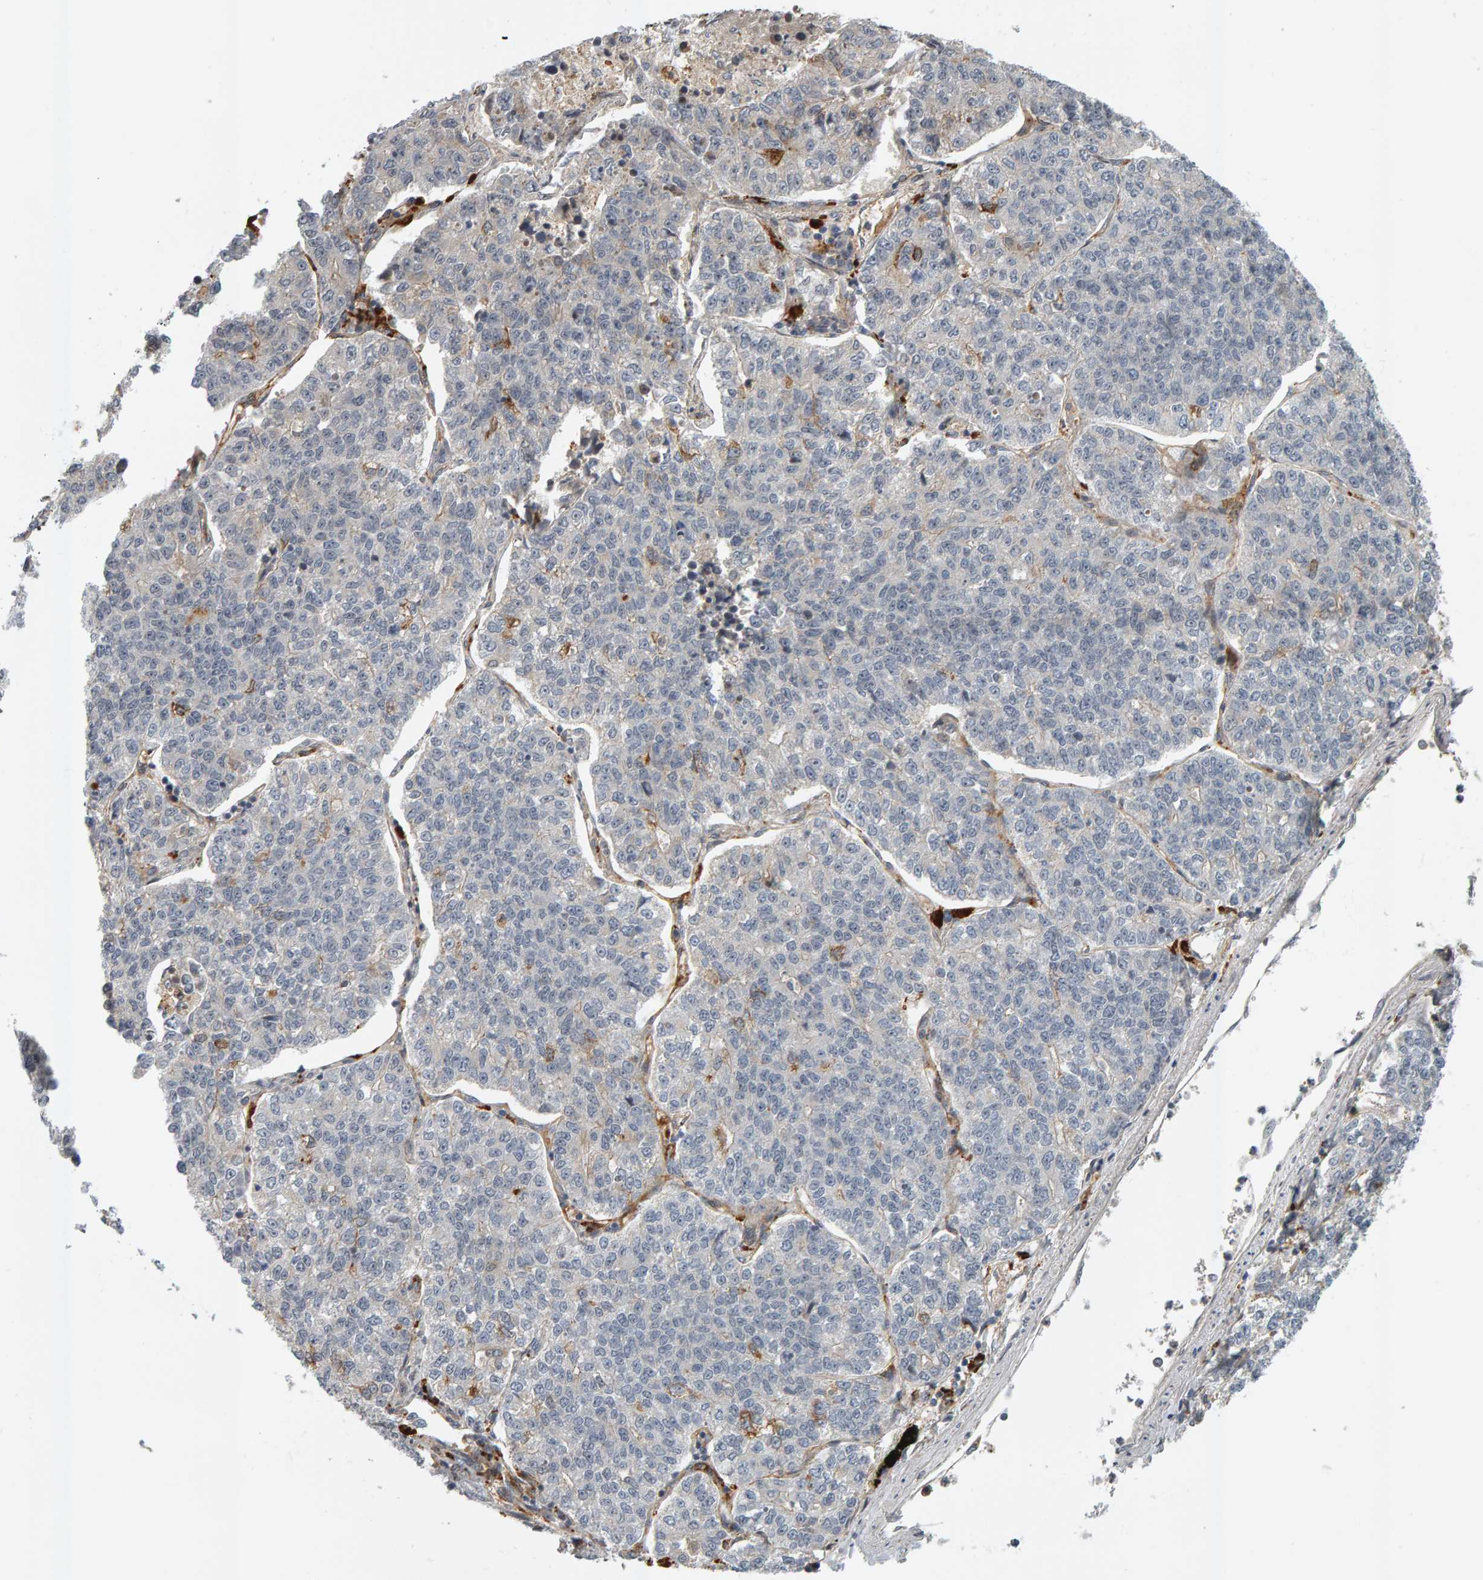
{"staining": {"intensity": "weak", "quantity": "<25%", "location": "cytoplasmic/membranous"}, "tissue": "lung cancer", "cell_type": "Tumor cells", "image_type": "cancer", "snomed": [{"axis": "morphology", "description": "Adenocarcinoma, NOS"}, {"axis": "topography", "description": "Lung"}], "caption": "Immunohistochemical staining of human adenocarcinoma (lung) displays no significant staining in tumor cells.", "gene": "ZNF160", "patient": {"sex": "male", "age": 49}}